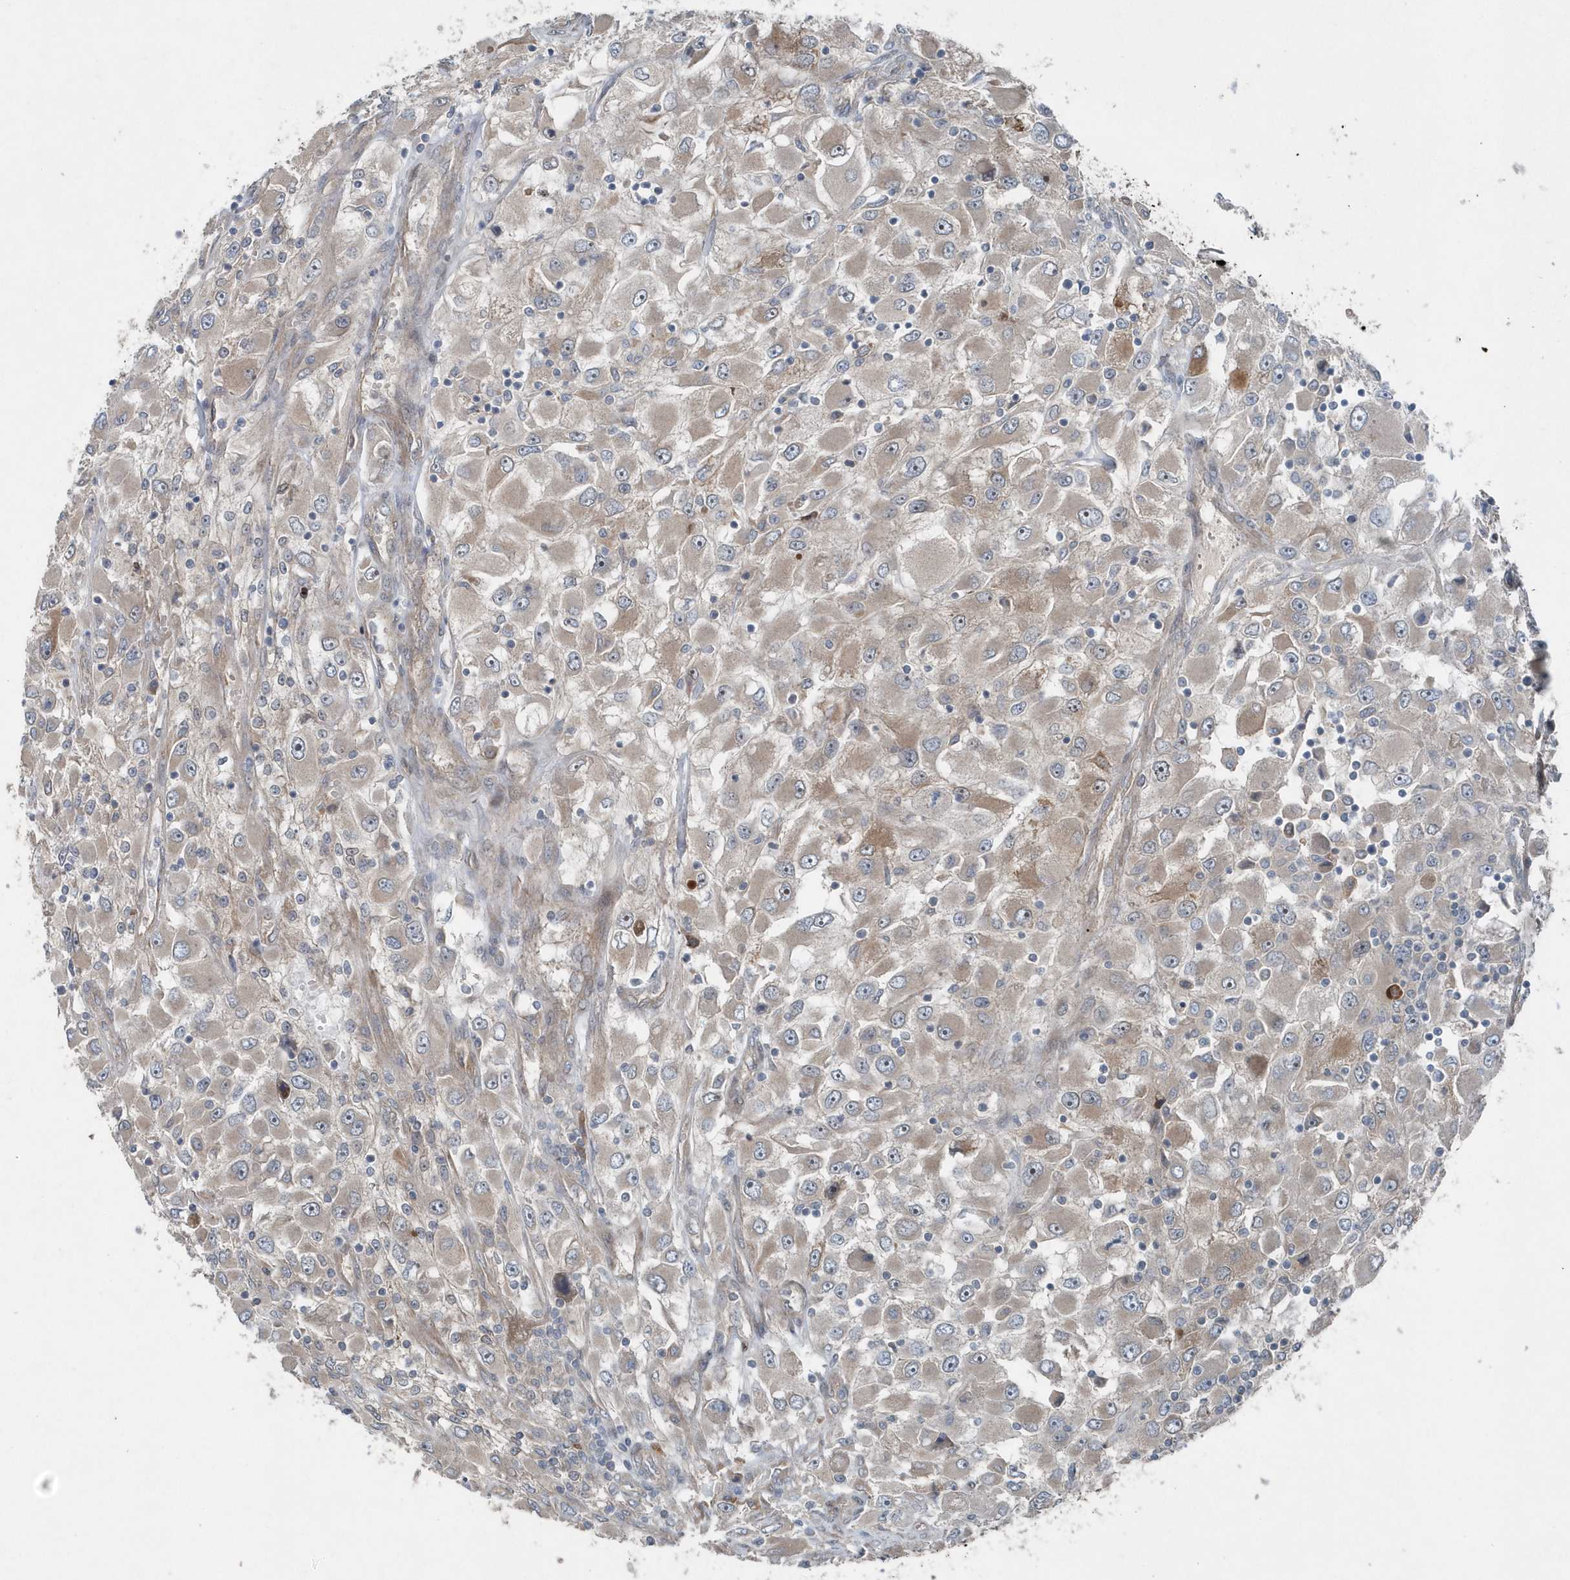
{"staining": {"intensity": "moderate", "quantity": "<25%", "location": "cytoplasmic/membranous"}, "tissue": "renal cancer", "cell_type": "Tumor cells", "image_type": "cancer", "snomed": [{"axis": "morphology", "description": "Adenocarcinoma, NOS"}, {"axis": "topography", "description": "Kidney"}], "caption": "Immunohistochemical staining of adenocarcinoma (renal) shows low levels of moderate cytoplasmic/membranous protein staining in about <25% of tumor cells.", "gene": "MCC", "patient": {"sex": "female", "age": 52}}